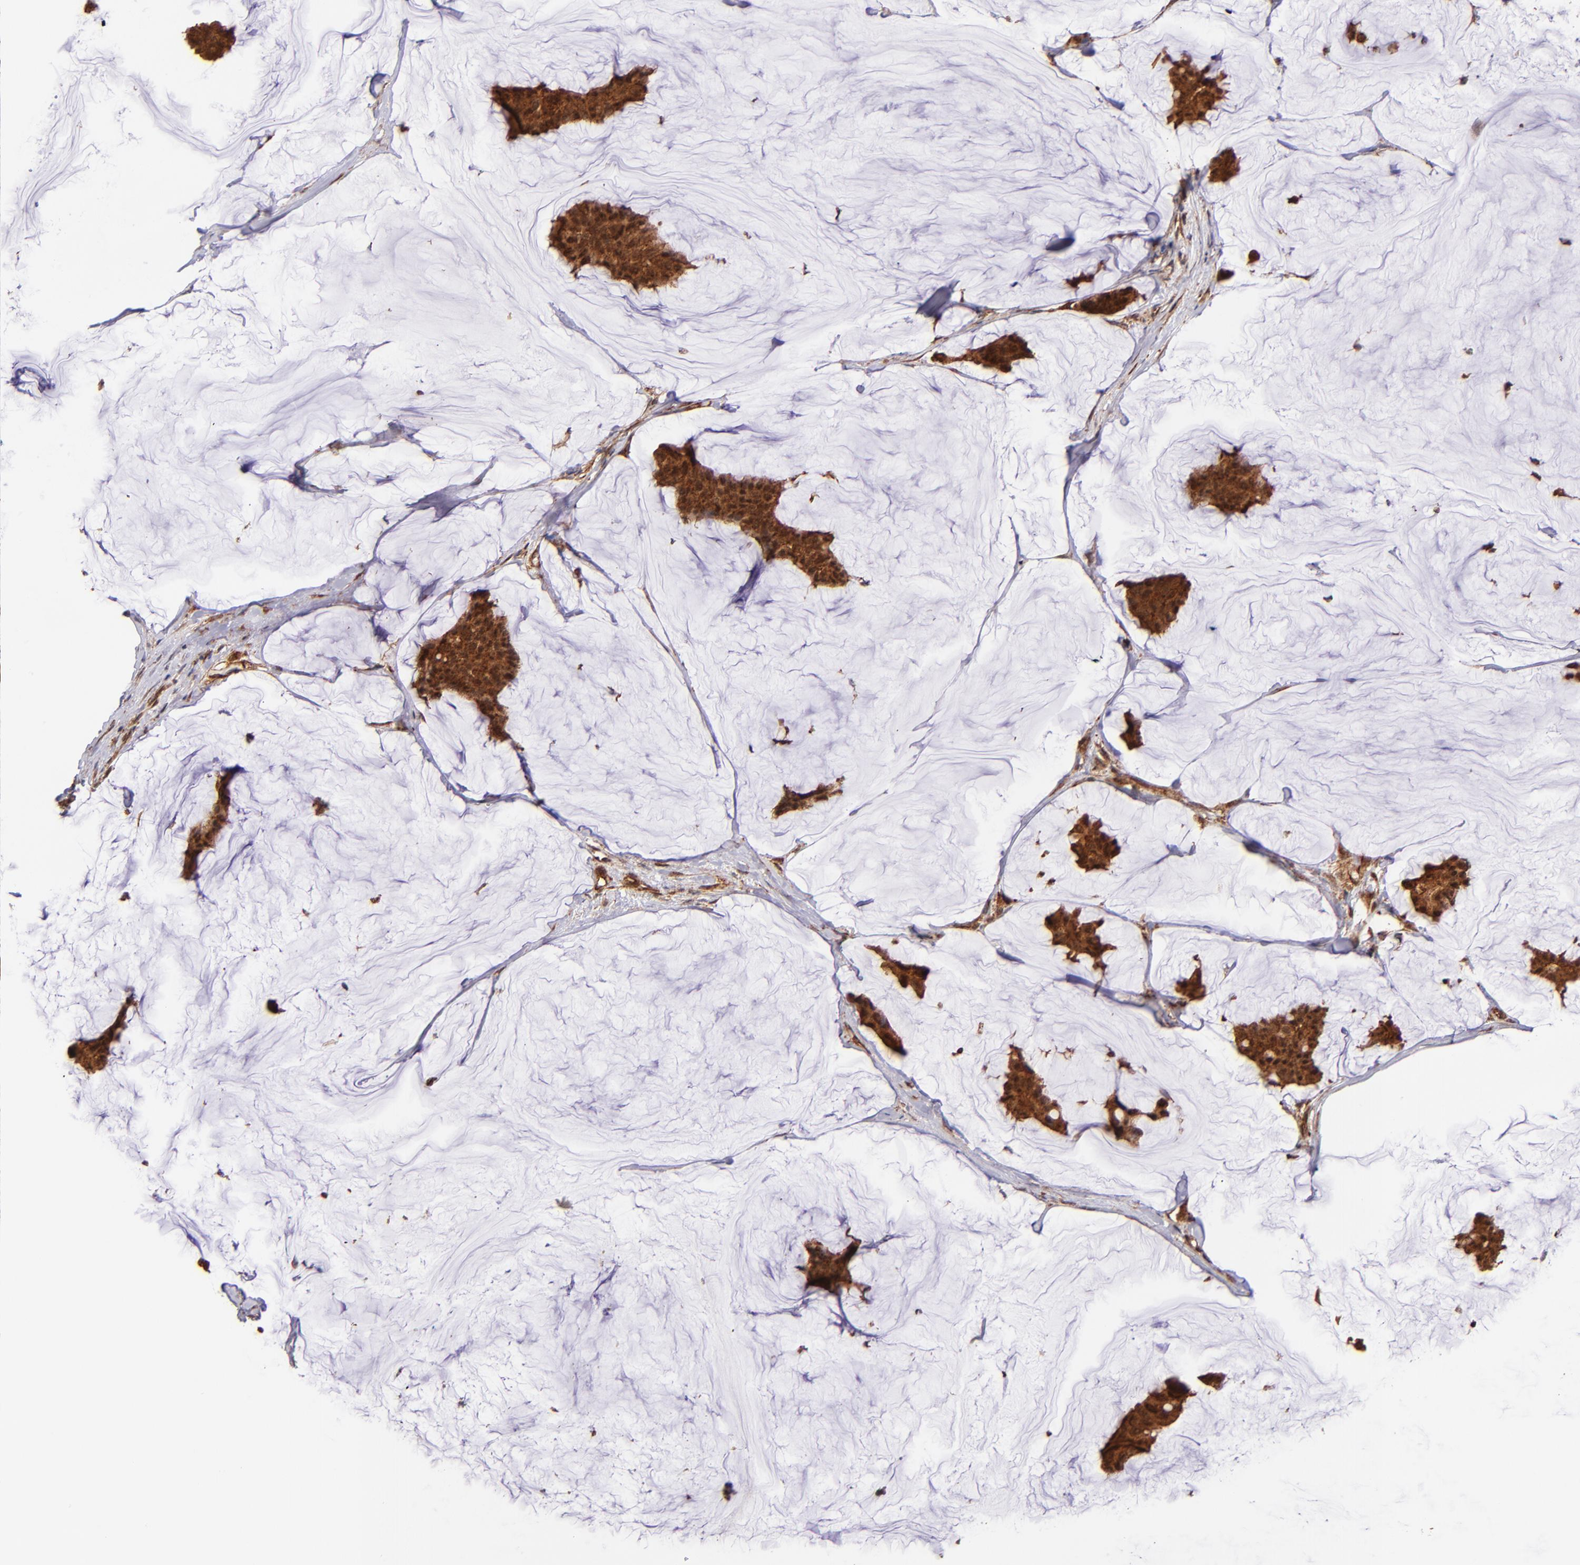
{"staining": {"intensity": "strong", "quantity": ">75%", "location": "cytoplasmic/membranous"}, "tissue": "breast cancer", "cell_type": "Tumor cells", "image_type": "cancer", "snomed": [{"axis": "morphology", "description": "Duct carcinoma"}, {"axis": "topography", "description": "Breast"}], "caption": "Protein staining by immunohistochemistry (IHC) exhibits strong cytoplasmic/membranous expression in approximately >75% of tumor cells in breast intraductal carcinoma. The staining was performed using DAB (3,3'-diaminobenzidine) to visualize the protein expression in brown, while the nuclei were stained in blue with hematoxylin (Magnification: 20x).", "gene": "STX8", "patient": {"sex": "female", "age": 93}}